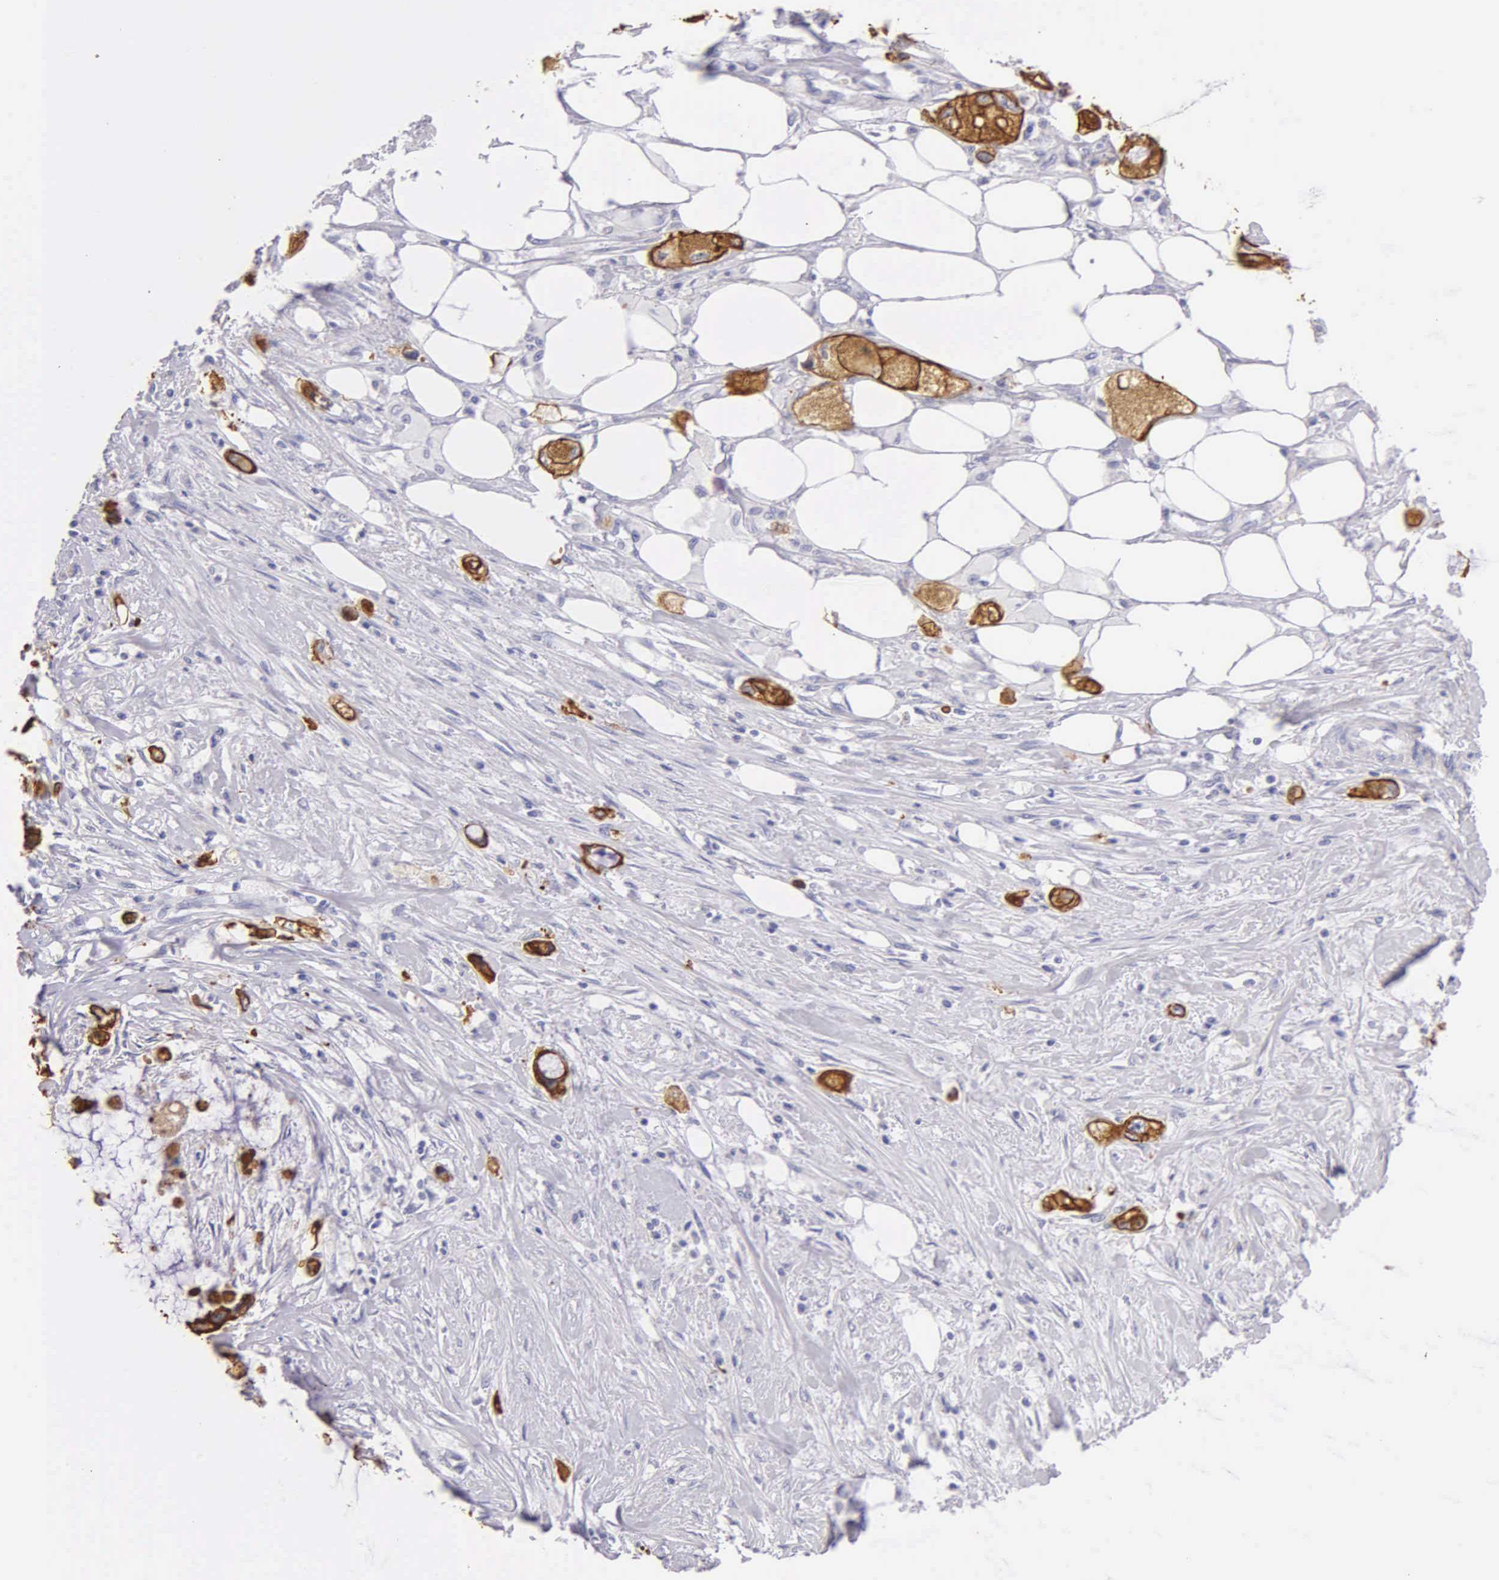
{"staining": {"intensity": "strong", "quantity": ">75%", "location": "cytoplasmic/membranous"}, "tissue": "pancreatic cancer", "cell_type": "Tumor cells", "image_type": "cancer", "snomed": [{"axis": "morphology", "description": "Adenocarcinoma, NOS"}, {"axis": "topography", "description": "Pancreas"}, {"axis": "topography", "description": "Stomach, upper"}], "caption": "A histopathology image showing strong cytoplasmic/membranous positivity in approximately >75% of tumor cells in pancreatic cancer, as visualized by brown immunohistochemical staining.", "gene": "KRT17", "patient": {"sex": "male", "age": 77}}